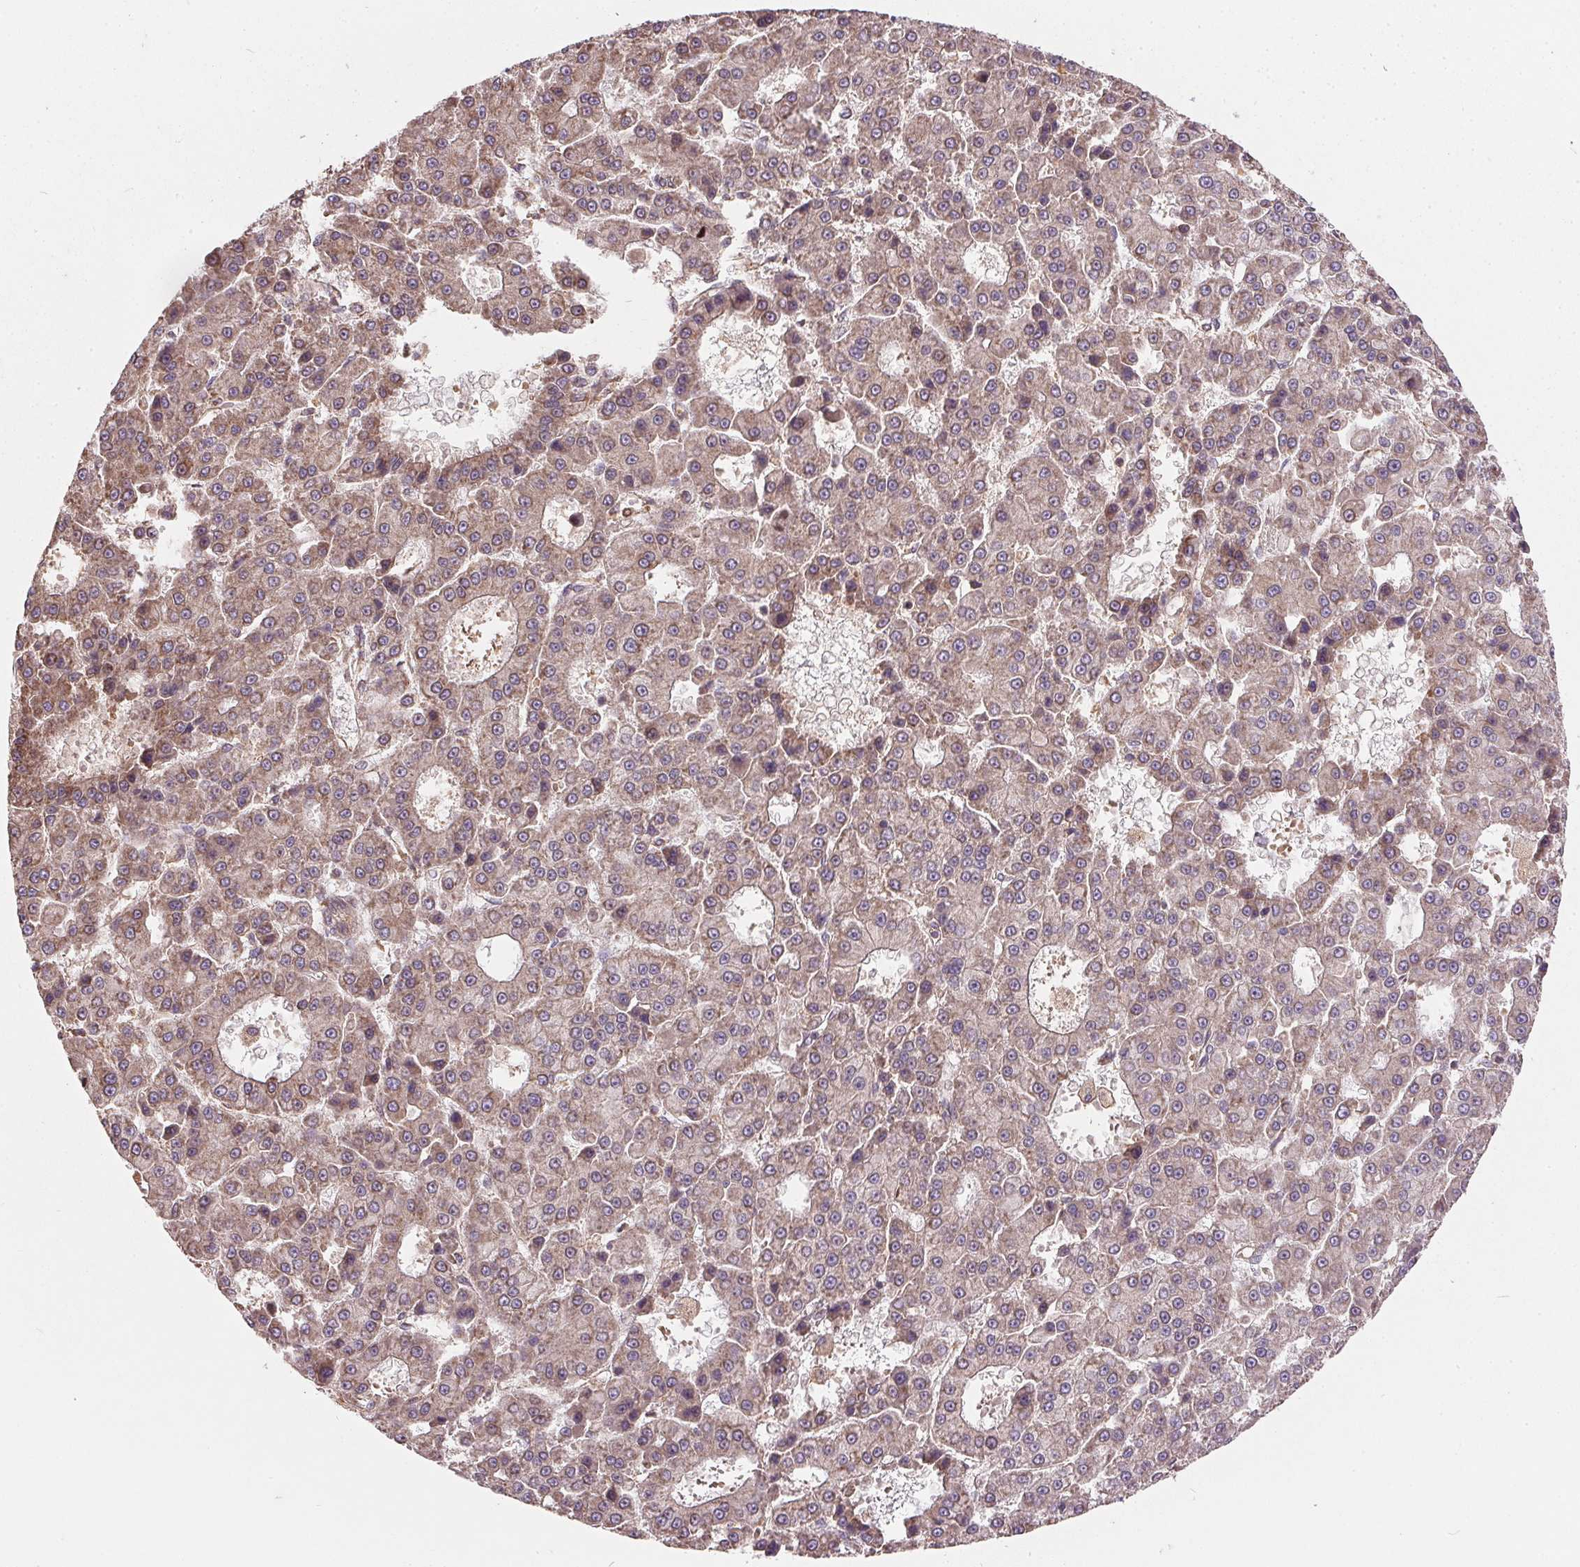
{"staining": {"intensity": "weak", "quantity": ">75%", "location": "cytoplasmic/membranous"}, "tissue": "liver cancer", "cell_type": "Tumor cells", "image_type": "cancer", "snomed": [{"axis": "morphology", "description": "Carcinoma, Hepatocellular, NOS"}, {"axis": "topography", "description": "Liver"}], "caption": "Immunohistochemical staining of hepatocellular carcinoma (liver) displays weak cytoplasmic/membranous protein staining in about >75% of tumor cells.", "gene": "EIF2S1", "patient": {"sex": "male", "age": 70}}